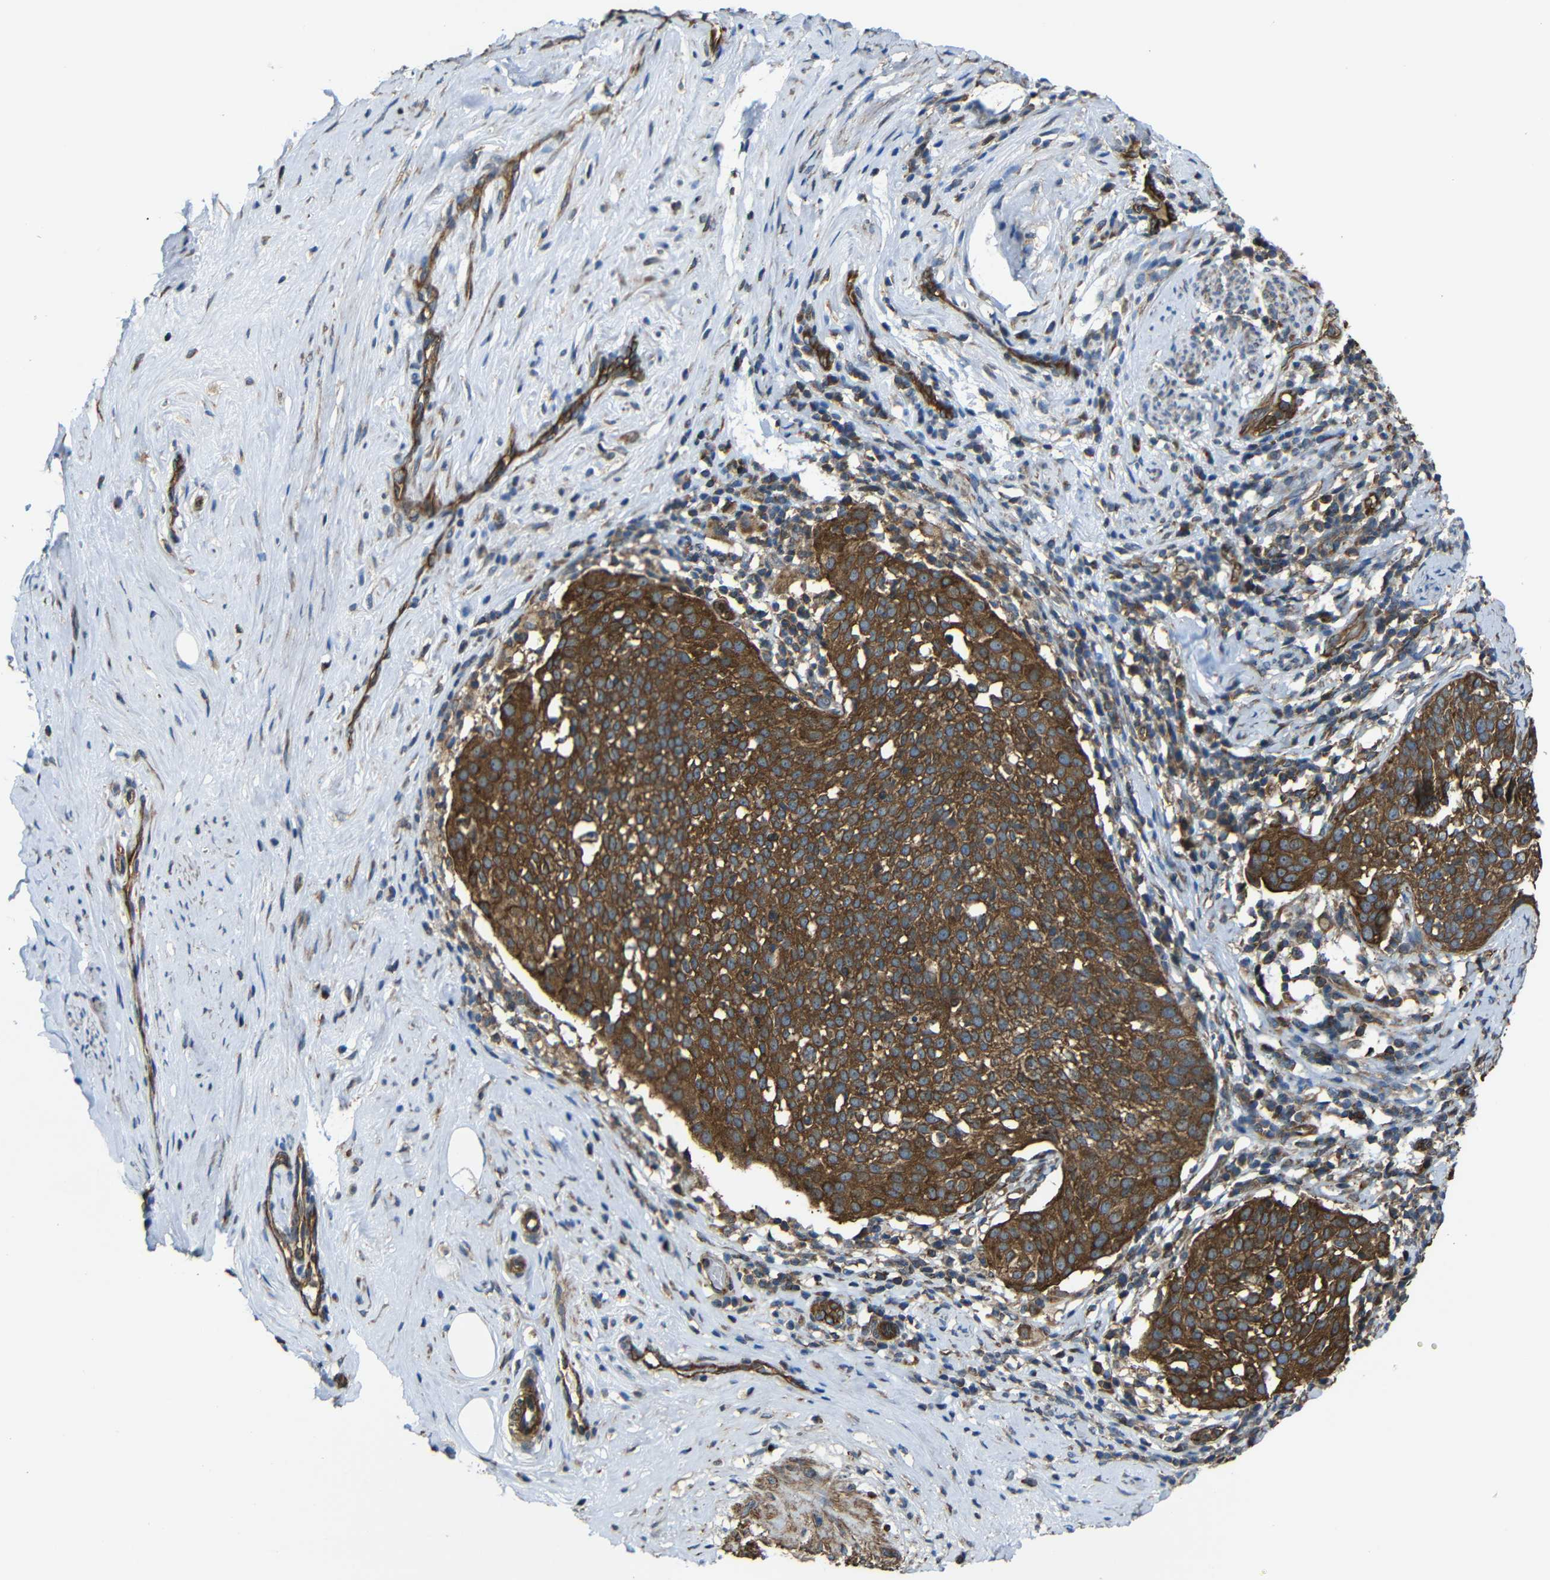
{"staining": {"intensity": "strong", "quantity": ">75%", "location": "cytoplasmic/membranous"}, "tissue": "cervical cancer", "cell_type": "Tumor cells", "image_type": "cancer", "snomed": [{"axis": "morphology", "description": "Squamous cell carcinoma, NOS"}, {"axis": "topography", "description": "Cervix"}], "caption": "Squamous cell carcinoma (cervical) stained with a protein marker displays strong staining in tumor cells.", "gene": "PTCH1", "patient": {"sex": "female", "age": 51}}